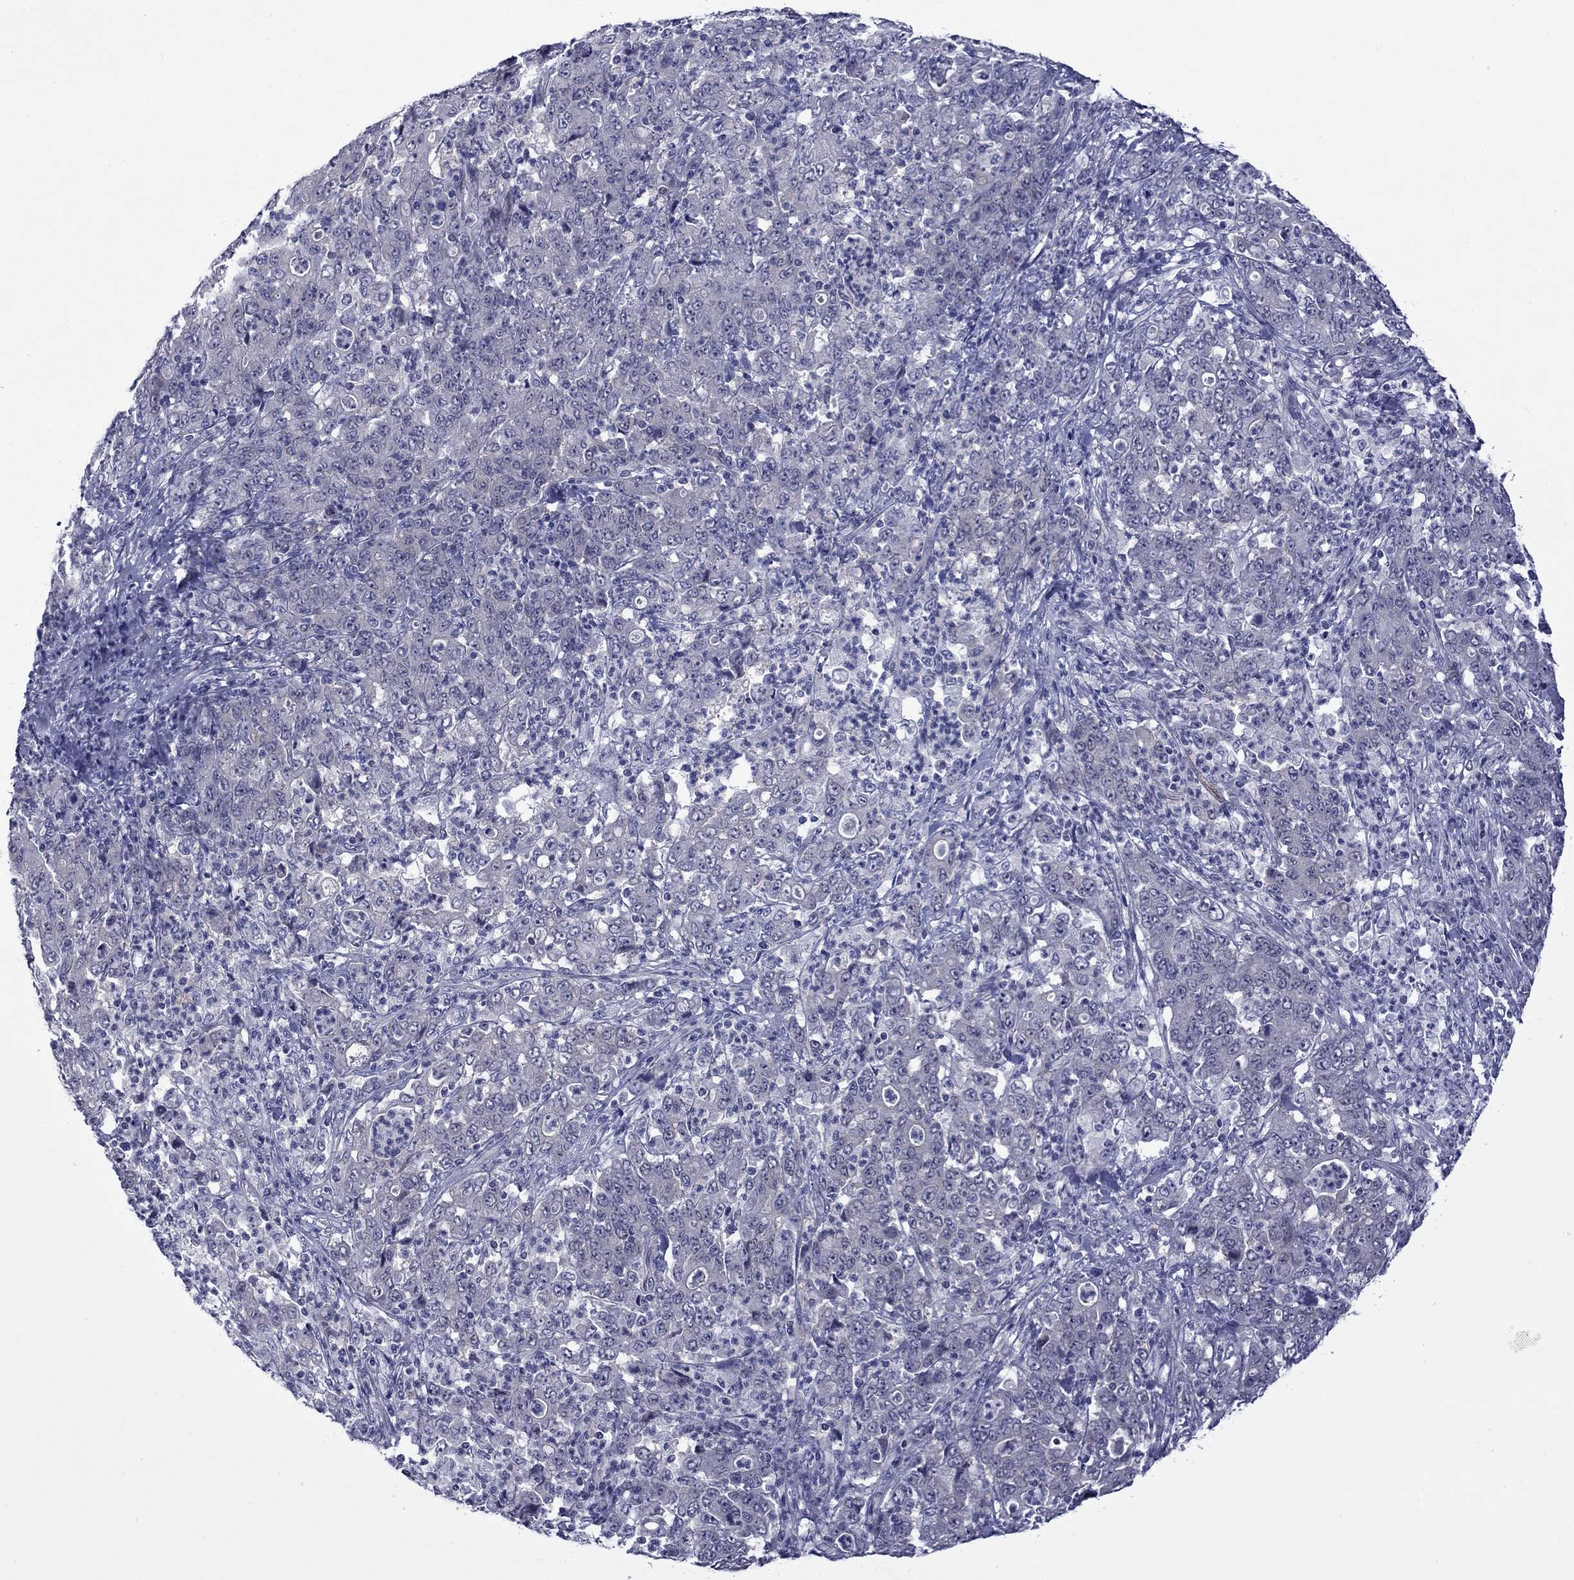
{"staining": {"intensity": "negative", "quantity": "none", "location": "none"}, "tissue": "stomach cancer", "cell_type": "Tumor cells", "image_type": "cancer", "snomed": [{"axis": "morphology", "description": "Adenocarcinoma, NOS"}, {"axis": "topography", "description": "Stomach, lower"}], "caption": "Image shows no protein staining in tumor cells of stomach cancer tissue.", "gene": "CTNNBIP1", "patient": {"sex": "female", "age": 71}}